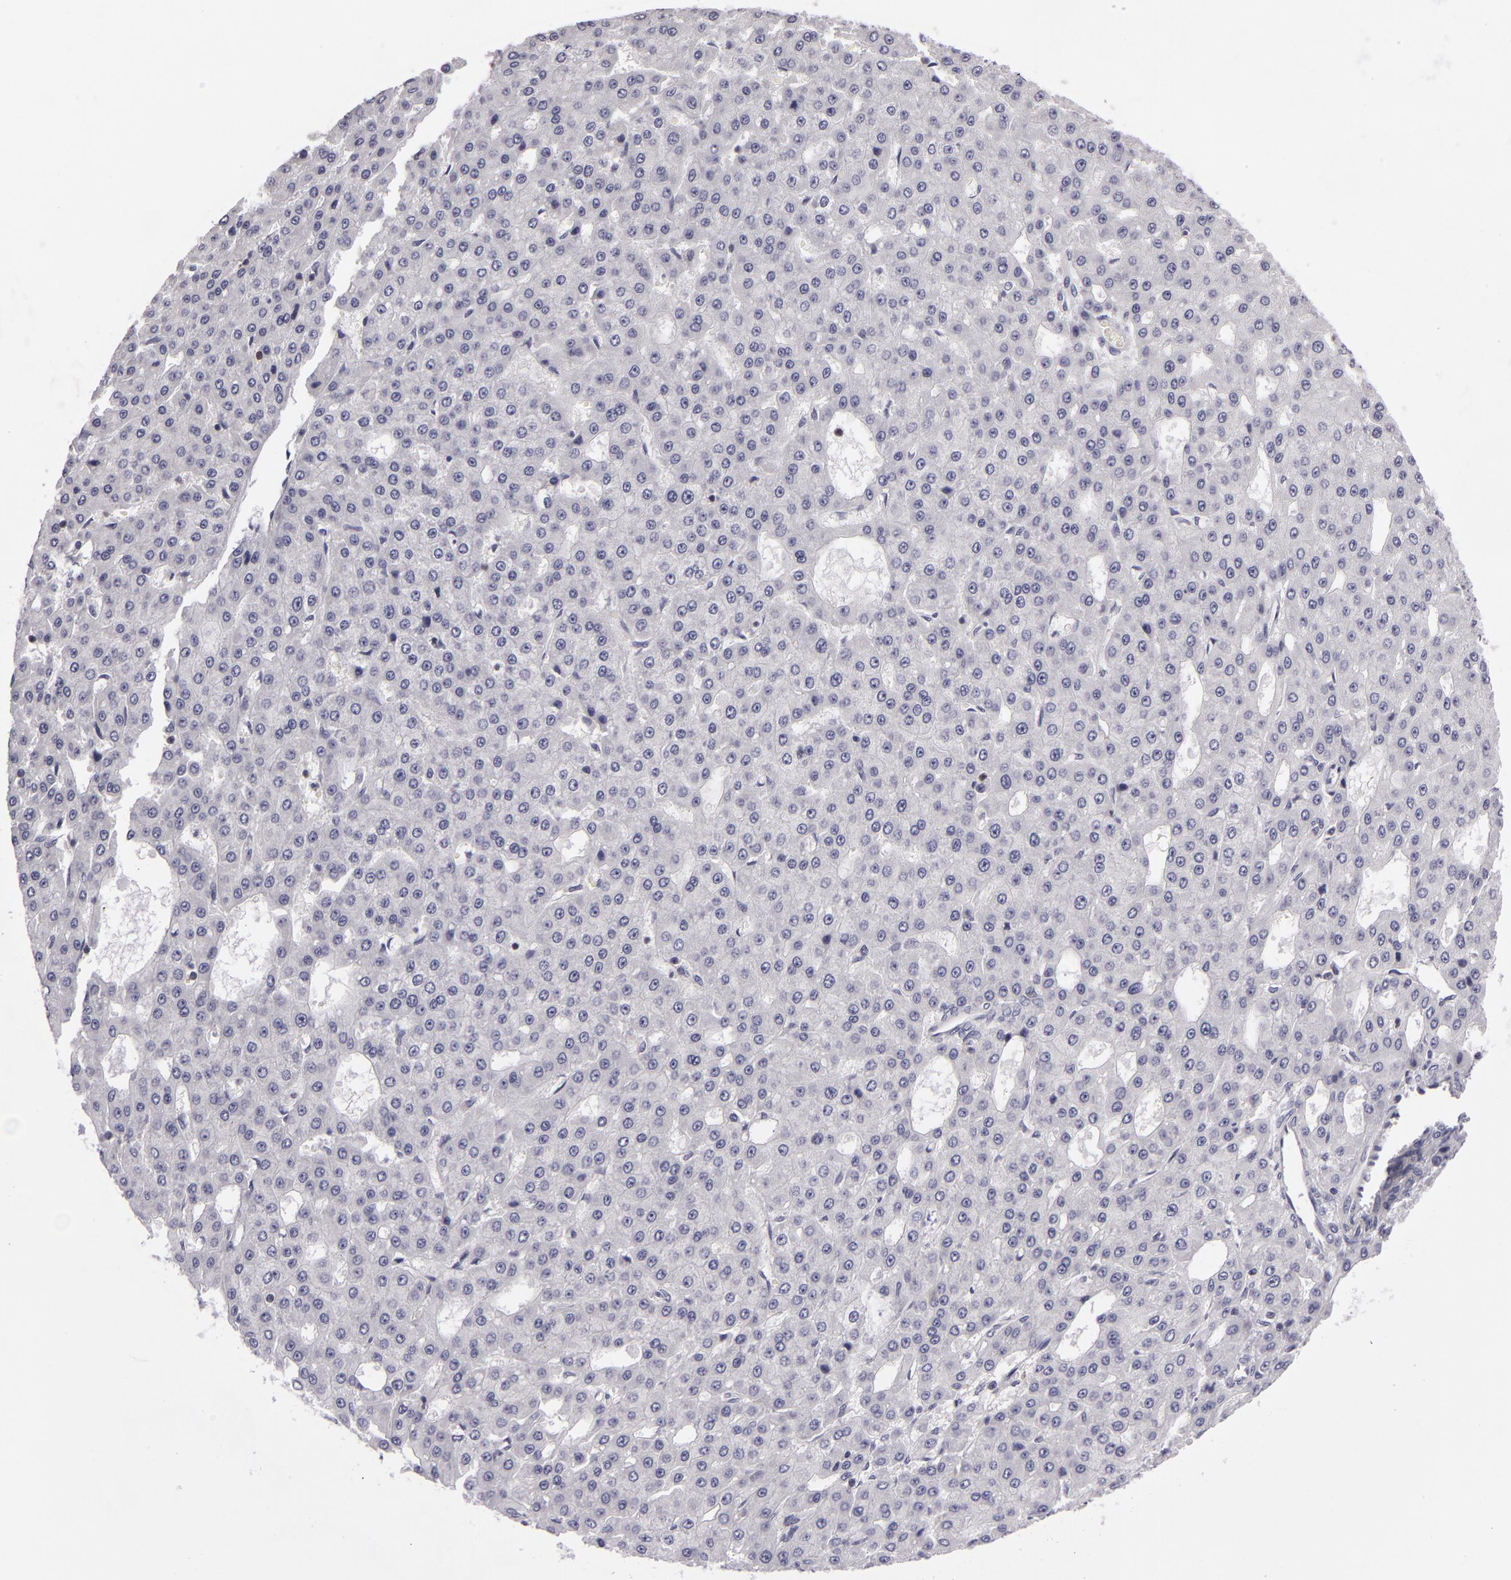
{"staining": {"intensity": "negative", "quantity": "none", "location": "none"}, "tissue": "liver cancer", "cell_type": "Tumor cells", "image_type": "cancer", "snomed": [{"axis": "morphology", "description": "Carcinoma, Hepatocellular, NOS"}, {"axis": "topography", "description": "Liver"}], "caption": "High magnification brightfield microscopy of liver cancer (hepatocellular carcinoma) stained with DAB (3,3'-diaminobenzidine) (brown) and counterstained with hematoxylin (blue): tumor cells show no significant staining.", "gene": "KCNAB2", "patient": {"sex": "male", "age": 47}}